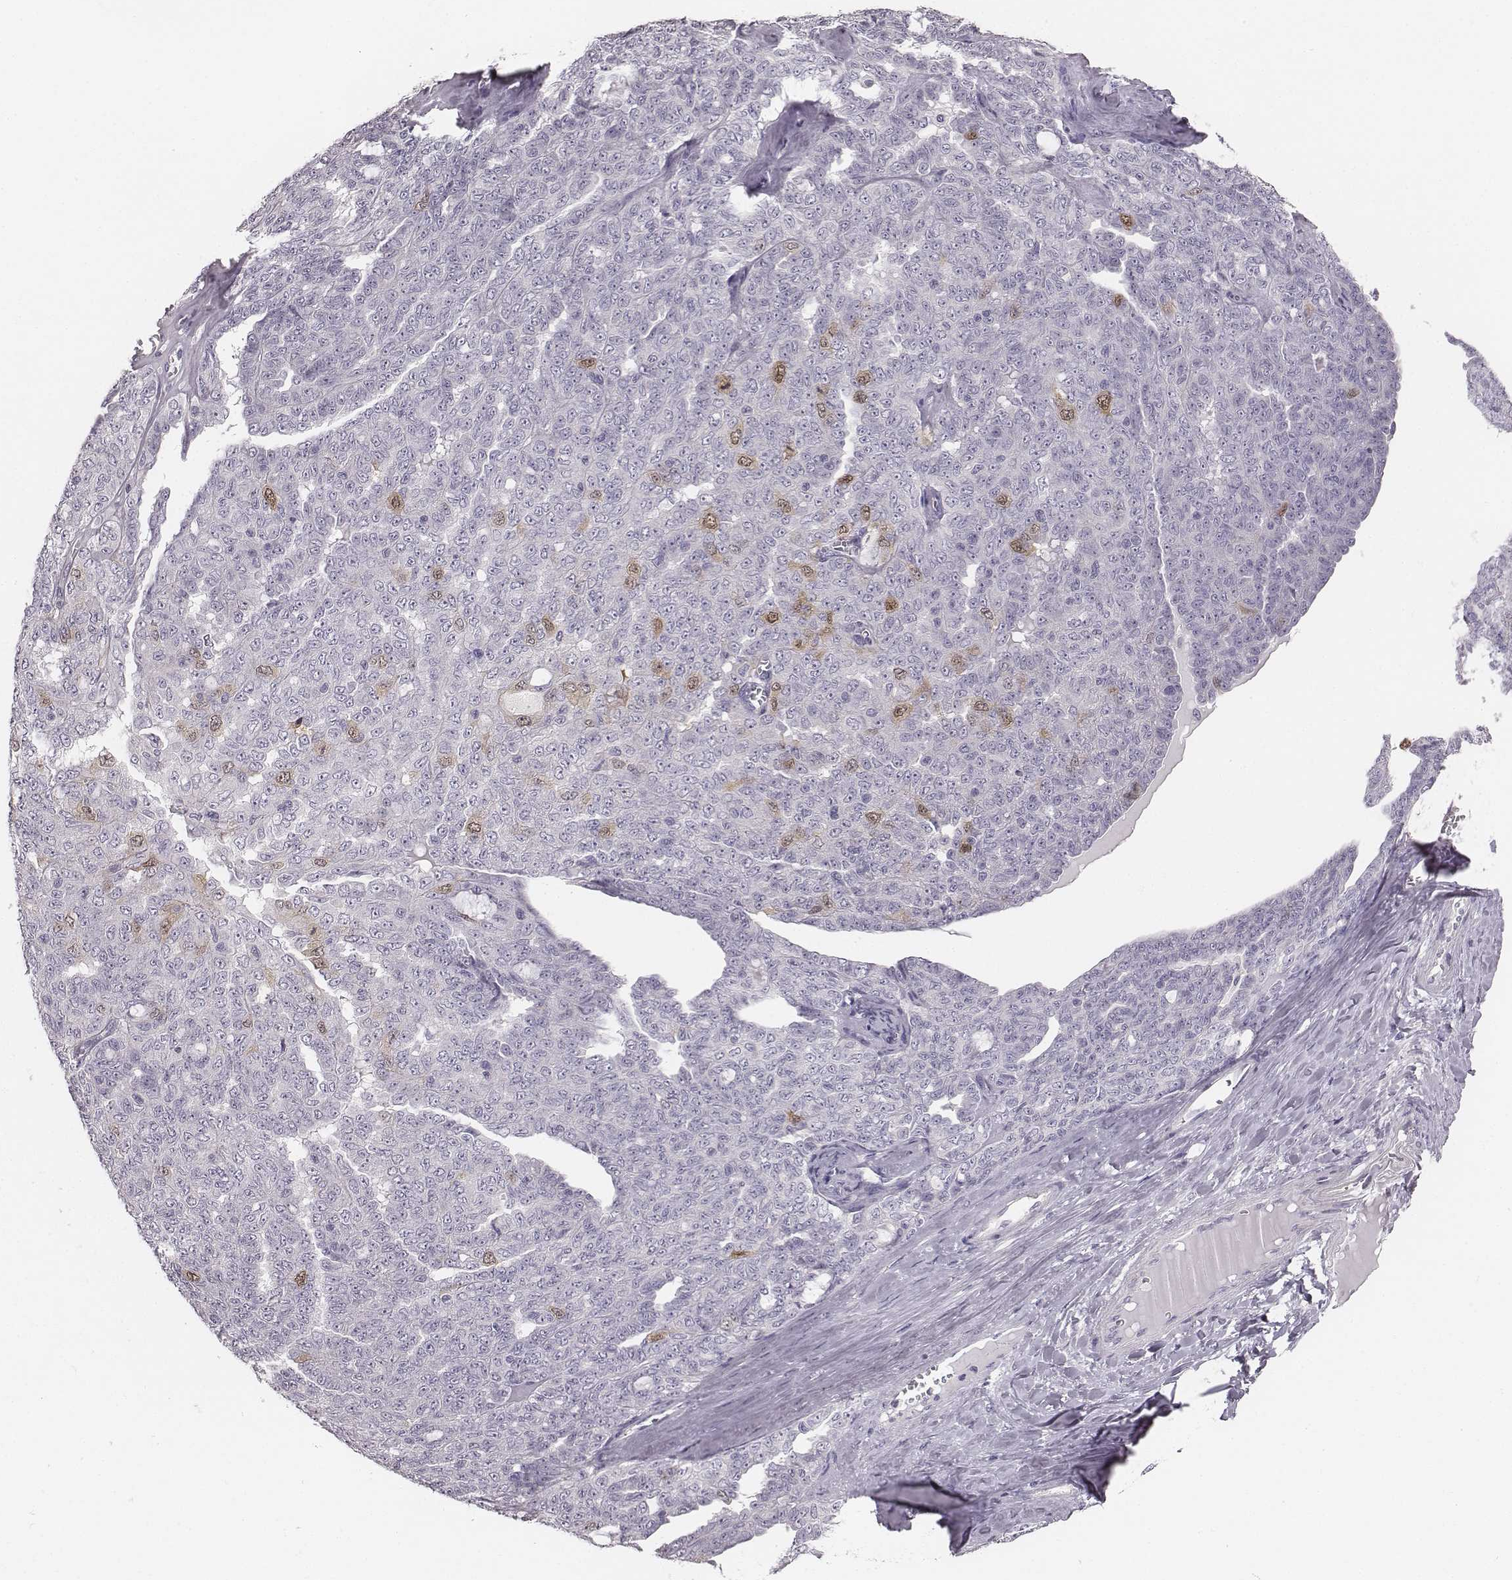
{"staining": {"intensity": "weak", "quantity": "<25%", "location": "nuclear"}, "tissue": "ovarian cancer", "cell_type": "Tumor cells", "image_type": "cancer", "snomed": [{"axis": "morphology", "description": "Cystadenocarcinoma, serous, NOS"}, {"axis": "topography", "description": "Ovary"}], "caption": "A photomicrograph of human ovarian cancer (serous cystadenocarcinoma) is negative for staining in tumor cells.", "gene": "PBK", "patient": {"sex": "female", "age": 71}}